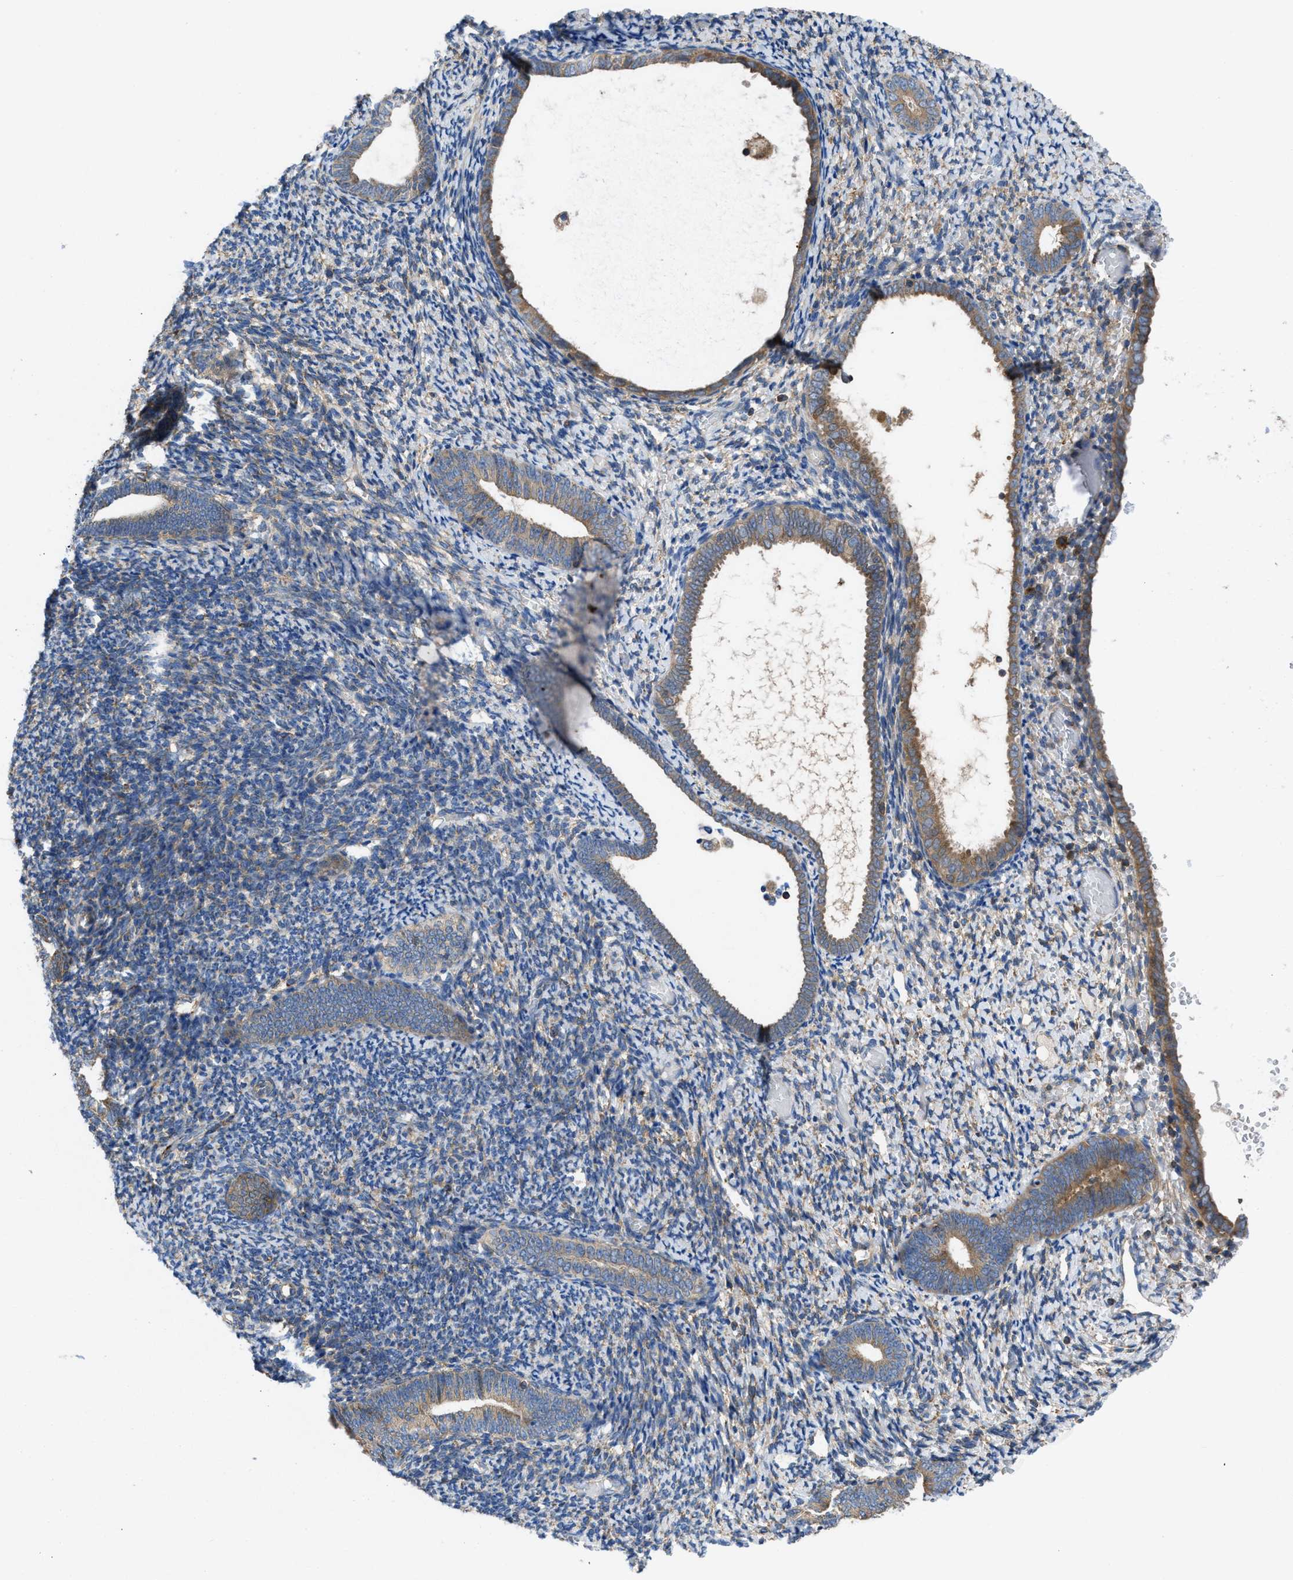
{"staining": {"intensity": "moderate", "quantity": "25%-75%", "location": "cytoplasmic/membranous"}, "tissue": "endometrium", "cell_type": "Cells in endometrial stroma", "image_type": "normal", "snomed": [{"axis": "morphology", "description": "Normal tissue, NOS"}, {"axis": "topography", "description": "Endometrium"}], "caption": "DAB immunohistochemical staining of normal endometrium shows moderate cytoplasmic/membranous protein expression in about 25%-75% of cells in endometrial stroma. Using DAB (brown) and hematoxylin (blue) stains, captured at high magnification using brightfield microscopy.", "gene": "CHKB", "patient": {"sex": "female", "age": 66}}